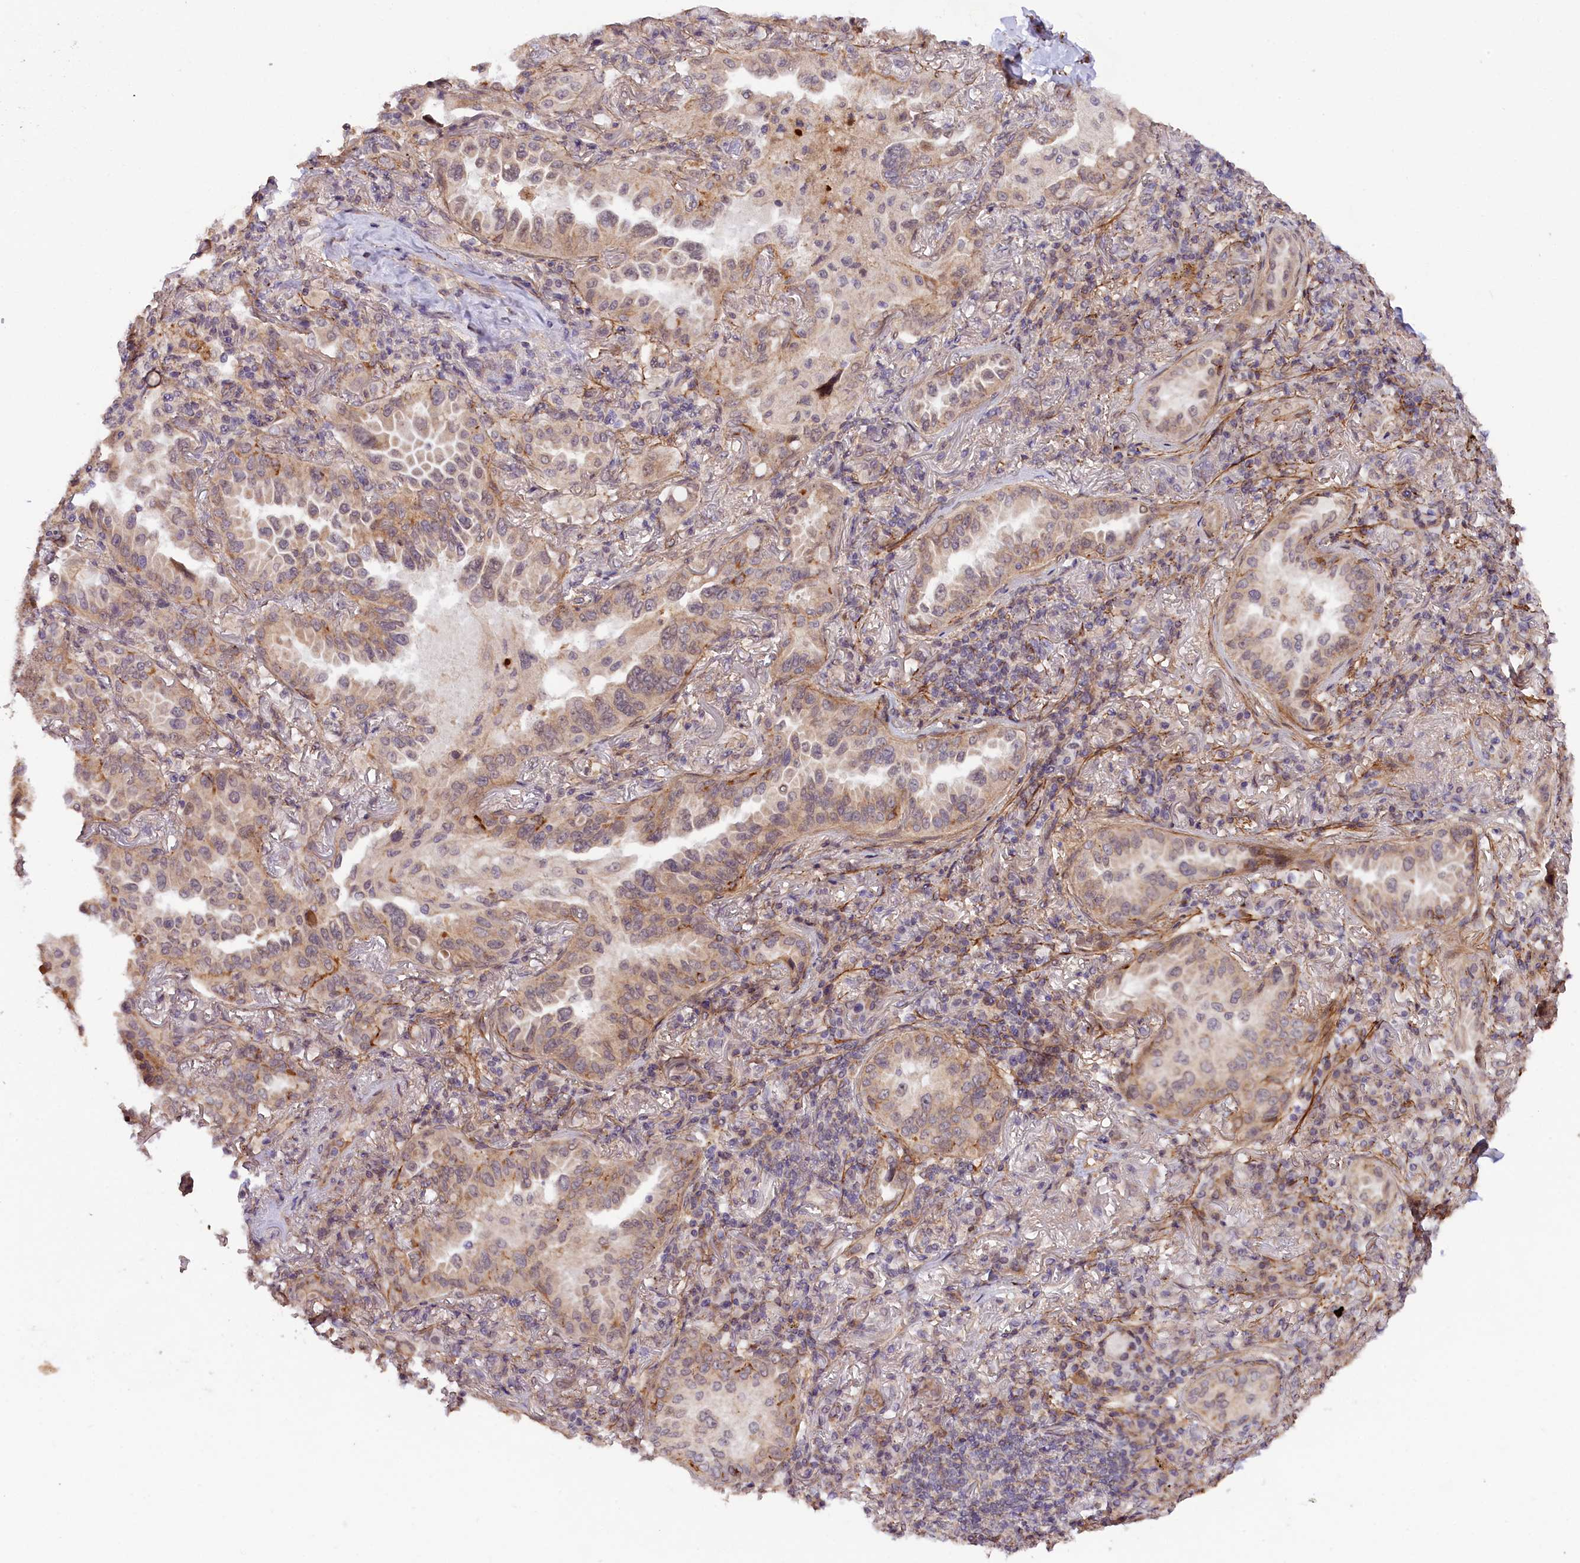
{"staining": {"intensity": "weak", "quantity": ">75%", "location": "cytoplasmic/membranous"}, "tissue": "lung cancer", "cell_type": "Tumor cells", "image_type": "cancer", "snomed": [{"axis": "morphology", "description": "Adenocarcinoma, NOS"}, {"axis": "topography", "description": "Lung"}], "caption": "Lung cancer stained with a protein marker exhibits weak staining in tumor cells.", "gene": "ZNF480", "patient": {"sex": "female", "age": 69}}